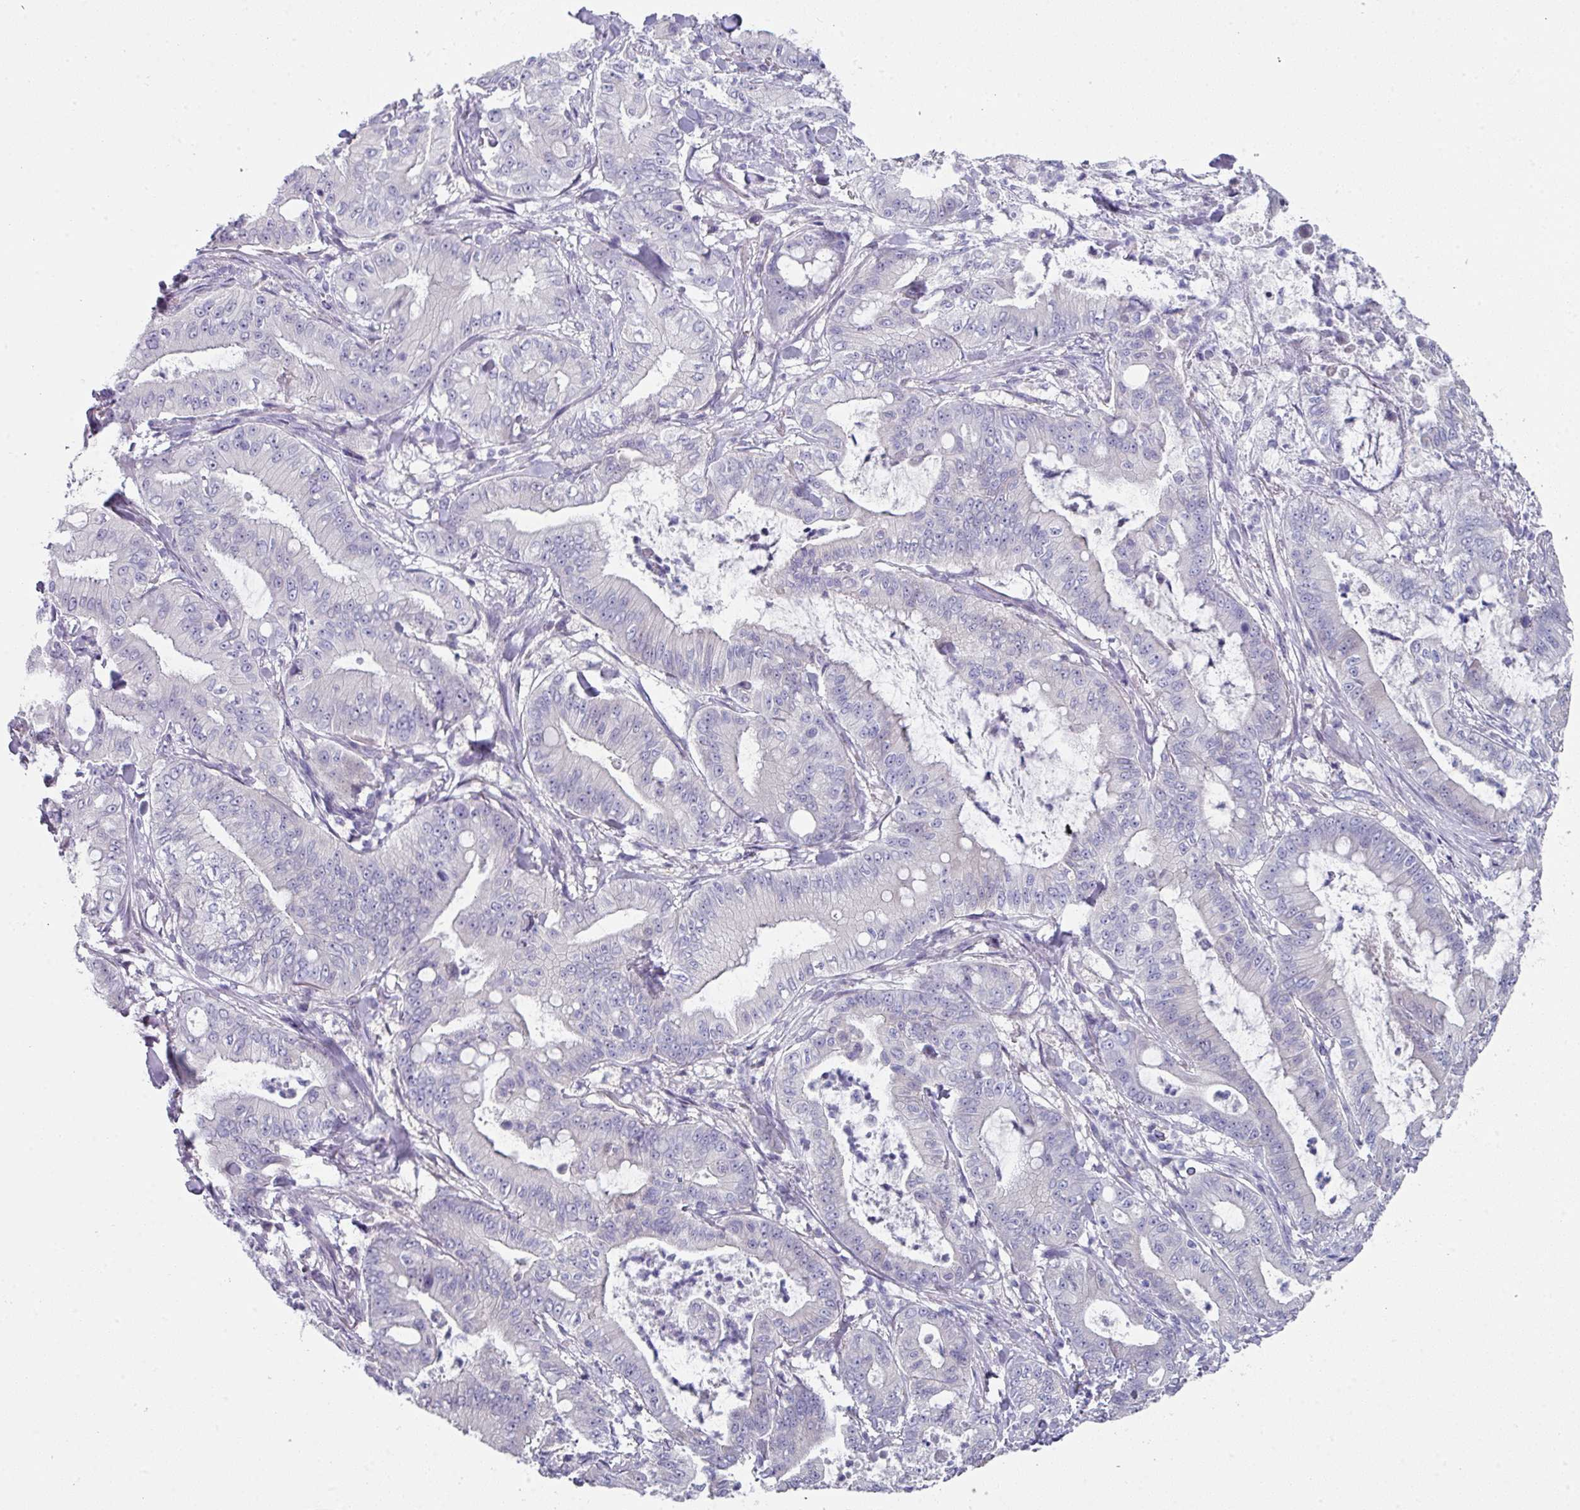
{"staining": {"intensity": "negative", "quantity": "none", "location": "none"}, "tissue": "pancreatic cancer", "cell_type": "Tumor cells", "image_type": "cancer", "snomed": [{"axis": "morphology", "description": "Adenocarcinoma, NOS"}, {"axis": "topography", "description": "Pancreas"}], "caption": "Immunohistochemistry (IHC) histopathology image of pancreatic adenocarcinoma stained for a protein (brown), which displays no positivity in tumor cells.", "gene": "DEFB115", "patient": {"sex": "male", "age": 71}}